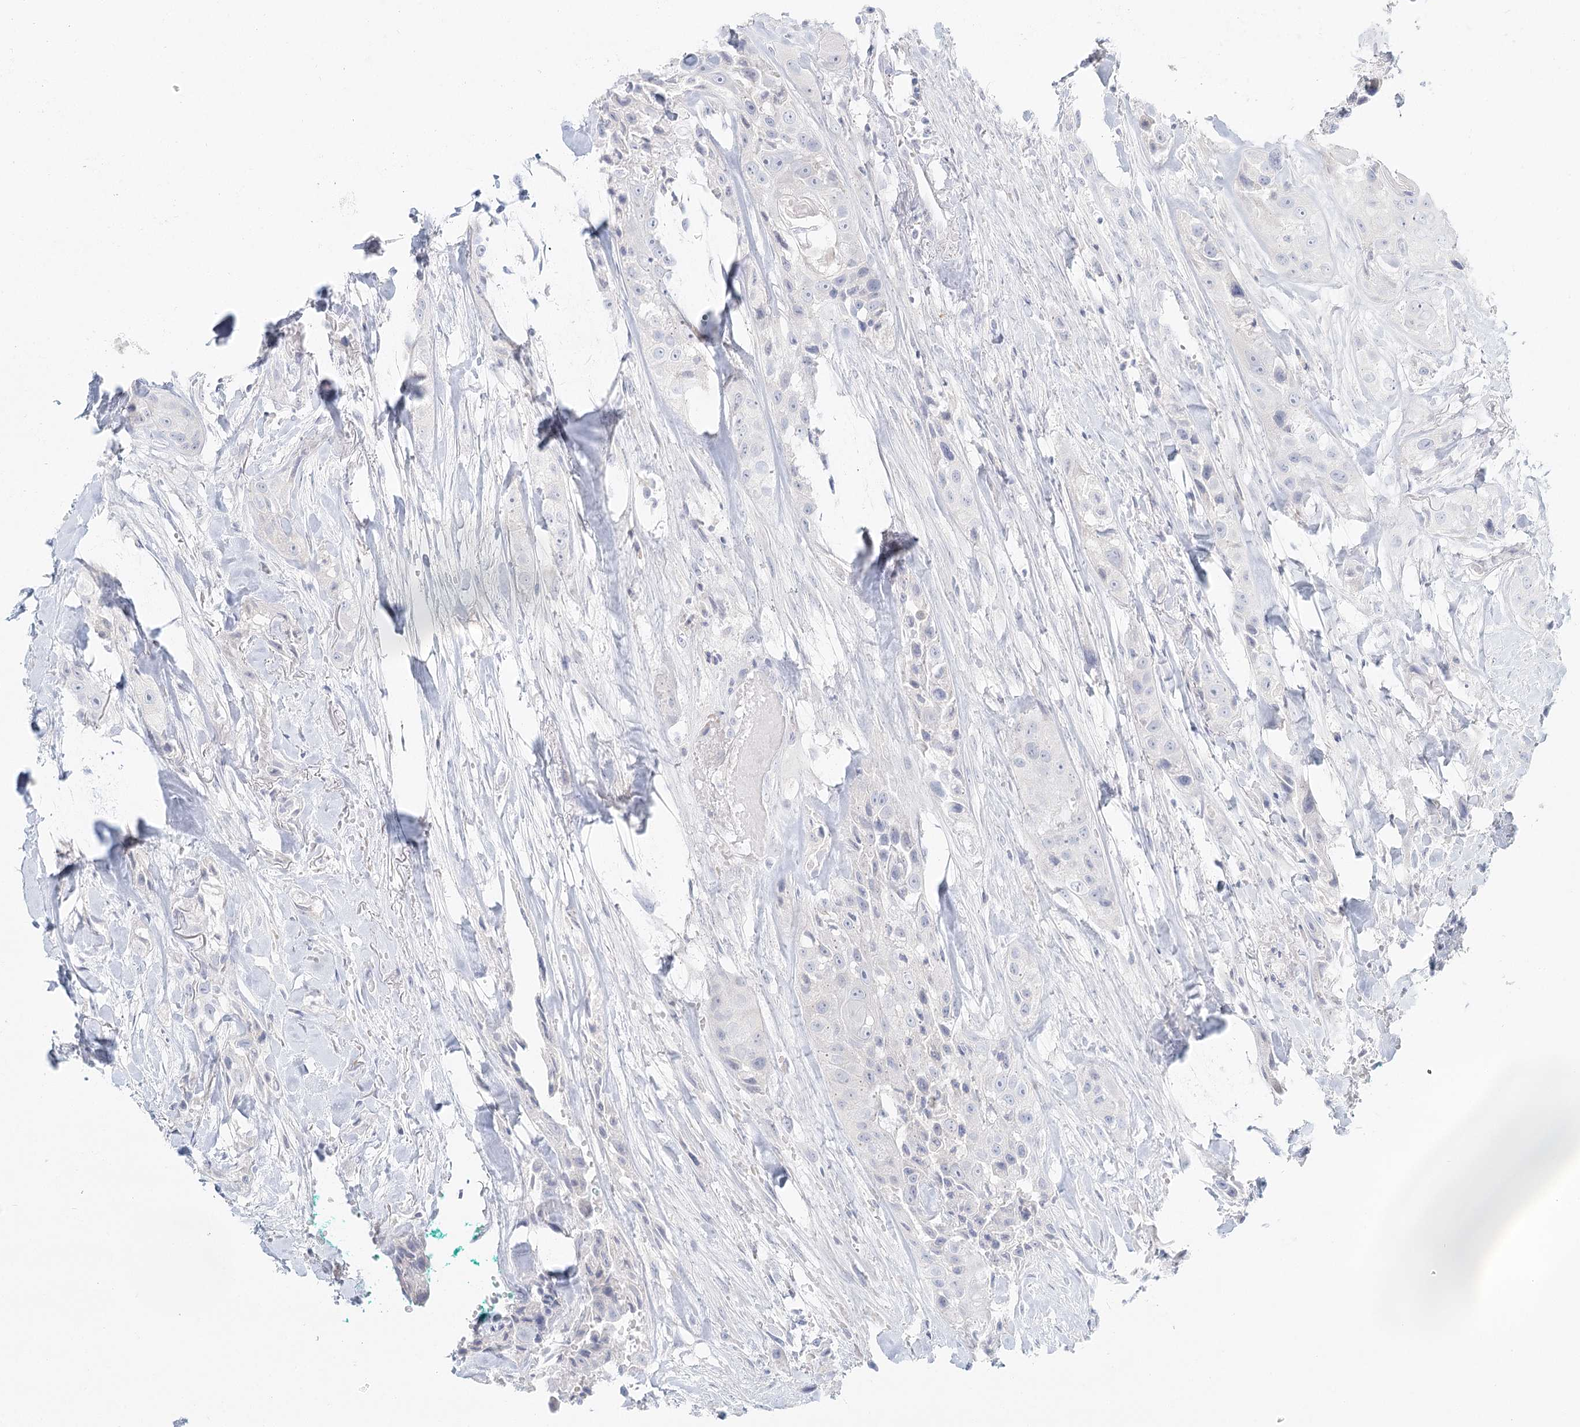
{"staining": {"intensity": "negative", "quantity": "none", "location": "none"}, "tissue": "head and neck cancer", "cell_type": "Tumor cells", "image_type": "cancer", "snomed": [{"axis": "morphology", "description": "Normal tissue, NOS"}, {"axis": "morphology", "description": "Squamous cell carcinoma, NOS"}, {"axis": "topography", "description": "Skeletal muscle"}, {"axis": "topography", "description": "Head-Neck"}], "caption": "Tumor cells are negative for protein expression in human head and neck cancer (squamous cell carcinoma).", "gene": "DMGDH", "patient": {"sex": "male", "age": 51}}